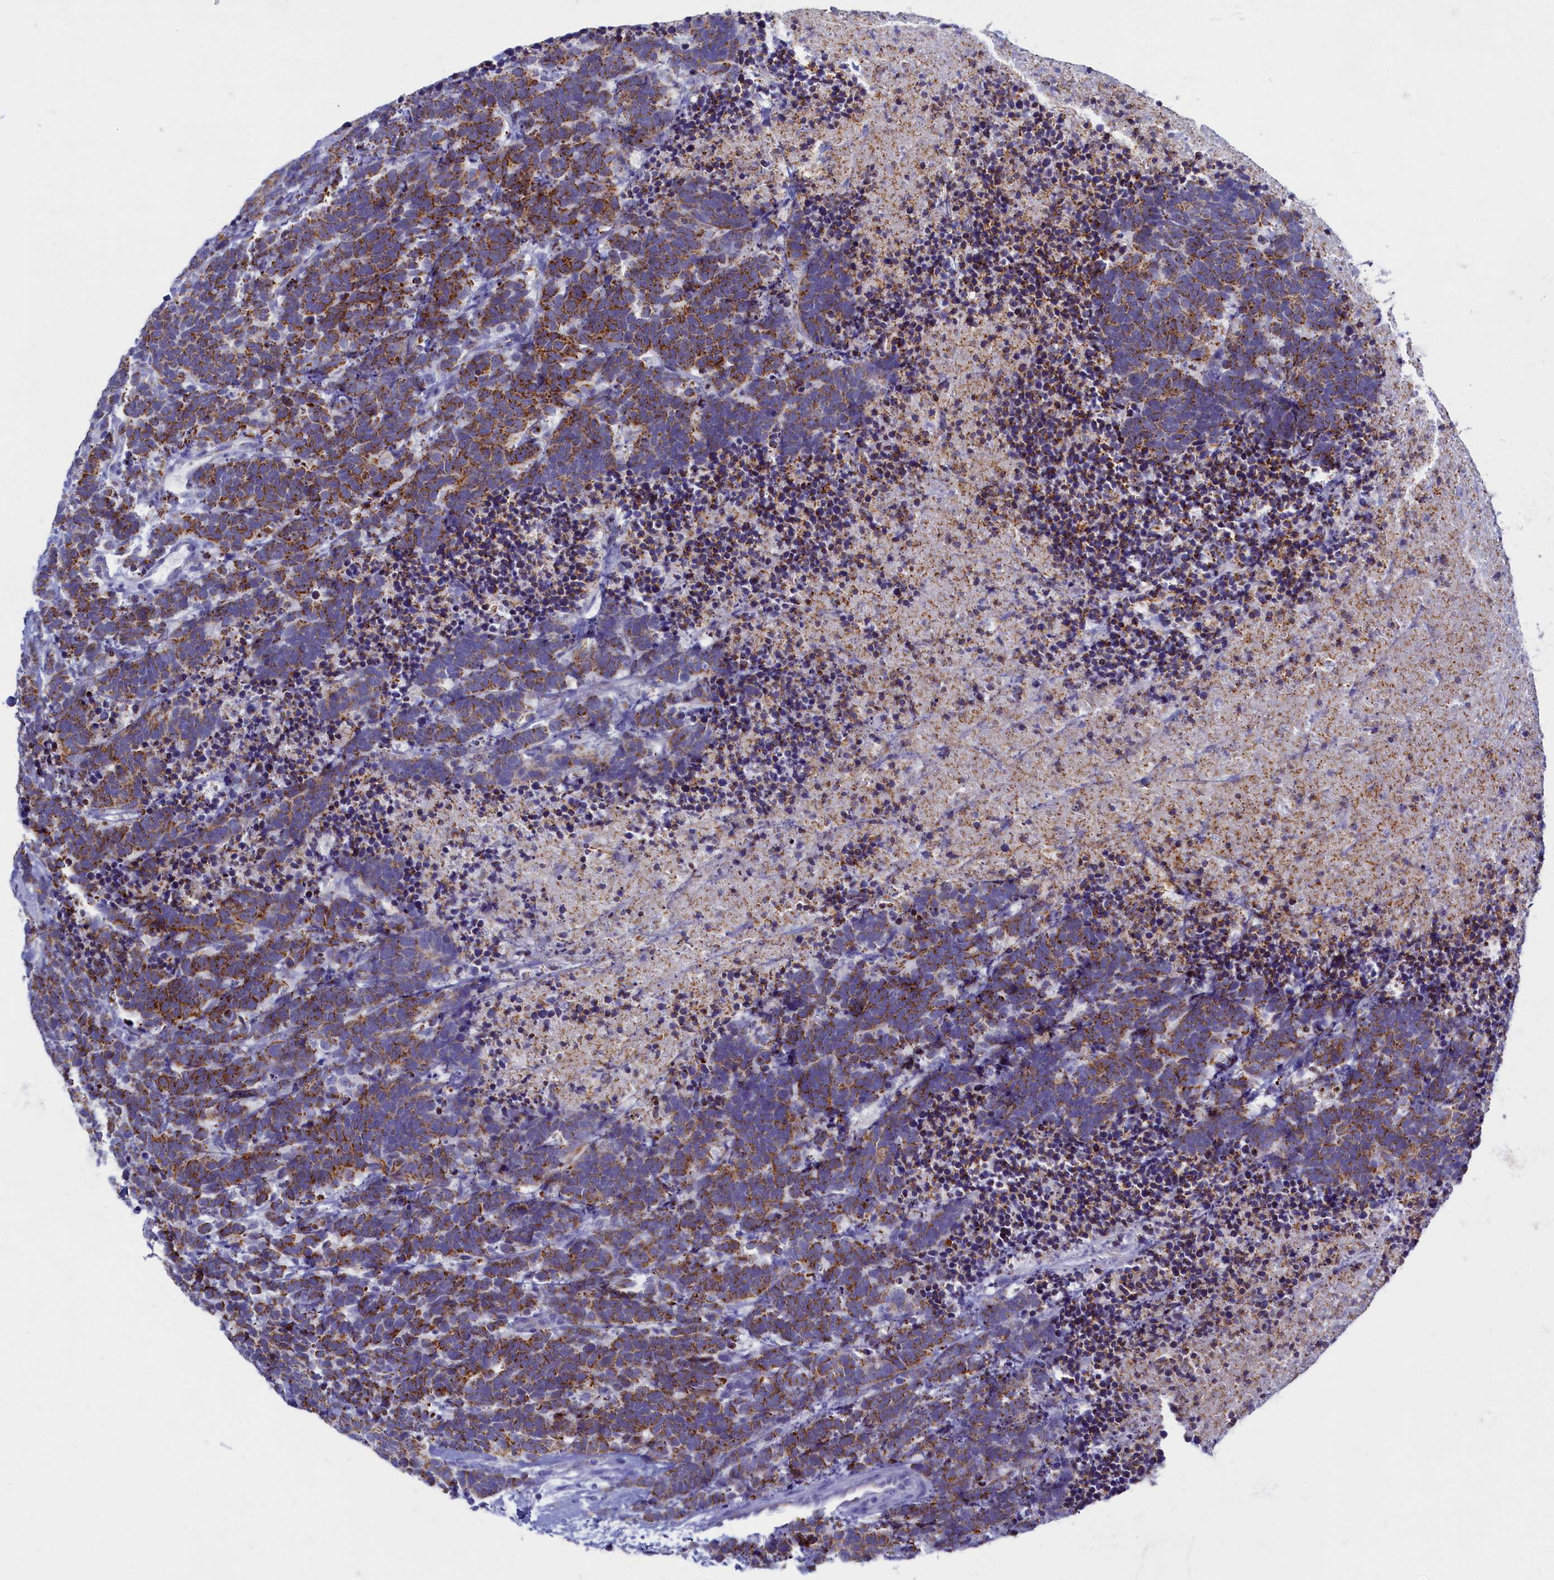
{"staining": {"intensity": "moderate", "quantity": ">75%", "location": "cytoplasmic/membranous"}, "tissue": "carcinoid", "cell_type": "Tumor cells", "image_type": "cancer", "snomed": [{"axis": "morphology", "description": "Carcinoma, NOS"}, {"axis": "morphology", "description": "Carcinoid, malignant, NOS"}, {"axis": "topography", "description": "Urinary bladder"}], "caption": "Carcinoid (malignant) tissue shows moderate cytoplasmic/membranous positivity in about >75% of tumor cells, visualized by immunohistochemistry.", "gene": "OCIAD2", "patient": {"sex": "male", "age": 57}}